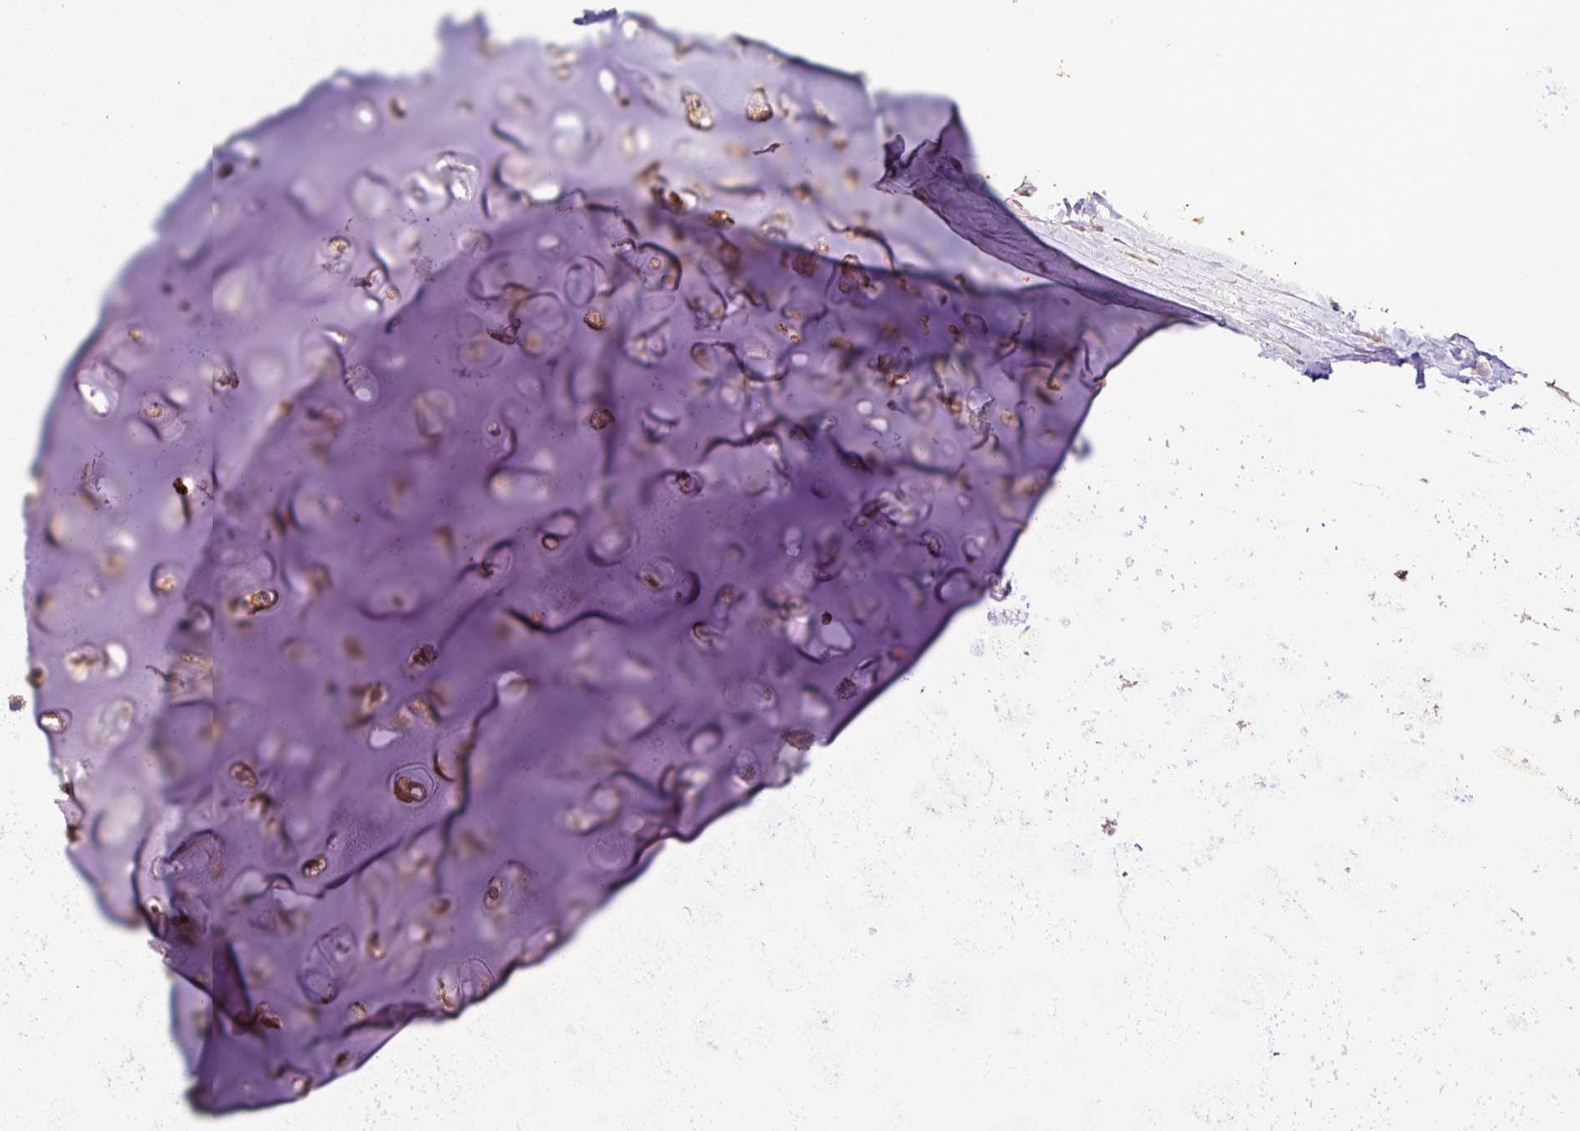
{"staining": {"intensity": "weak", "quantity": "<25%", "location": "cytoplasmic/membranous"}, "tissue": "adipose tissue", "cell_type": "Adipocytes", "image_type": "normal", "snomed": [{"axis": "morphology", "description": "Normal tissue, NOS"}, {"axis": "topography", "description": "Cartilage tissue"}, {"axis": "topography", "description": "Nasopharynx"}, {"axis": "topography", "description": "Thyroid gland"}], "caption": "IHC image of benign adipose tissue: adipose tissue stained with DAB (3,3'-diaminobenzidine) displays no significant protein expression in adipocytes. Brightfield microscopy of IHC stained with DAB (3,3'-diaminobenzidine) (brown) and hematoxylin (blue), captured at high magnification.", "gene": "ABR", "patient": {"sex": "male", "age": 63}}